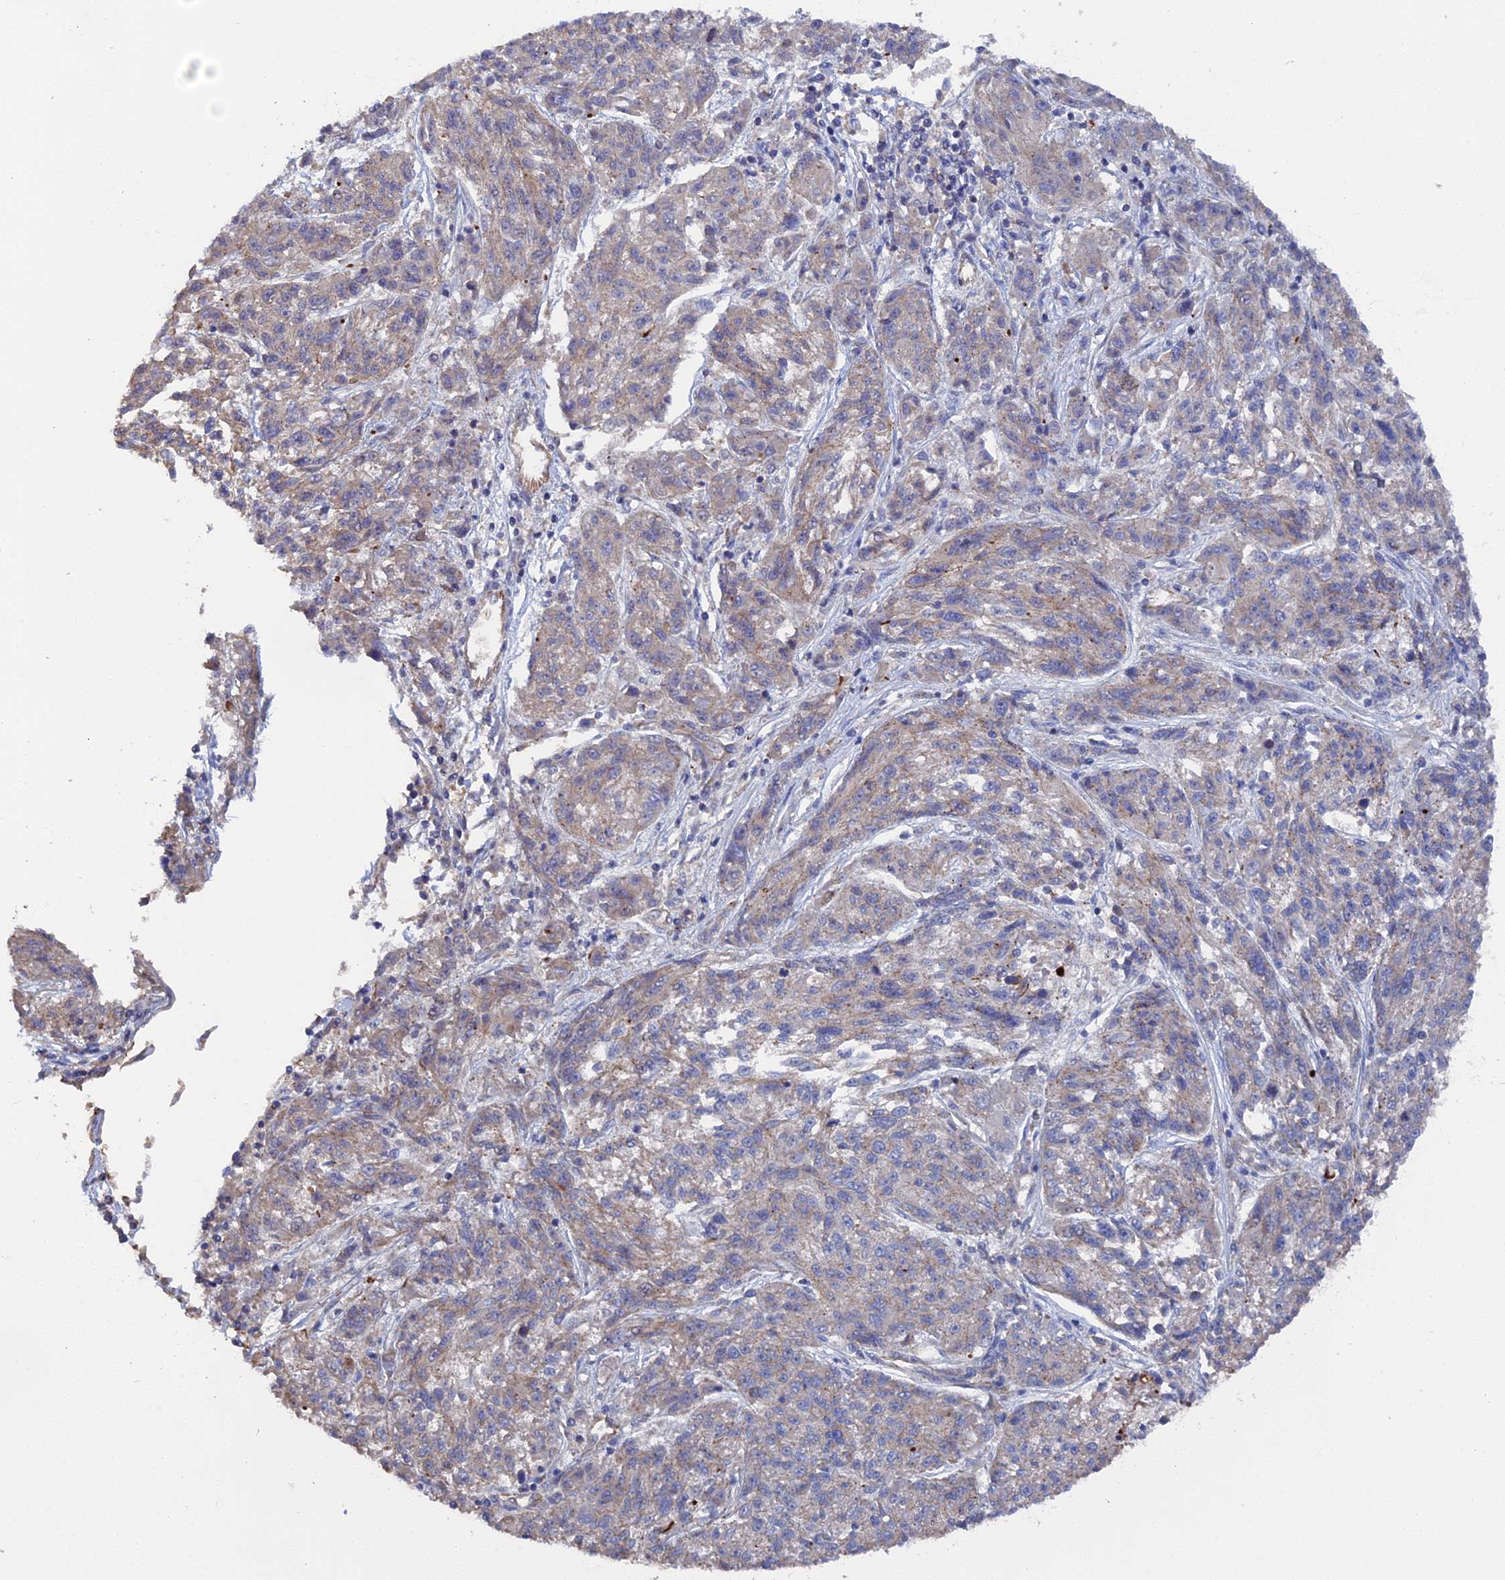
{"staining": {"intensity": "negative", "quantity": "none", "location": "none"}, "tissue": "melanoma", "cell_type": "Tumor cells", "image_type": "cancer", "snomed": [{"axis": "morphology", "description": "Malignant melanoma, NOS"}, {"axis": "topography", "description": "Skin"}], "caption": "IHC histopathology image of human melanoma stained for a protein (brown), which demonstrates no positivity in tumor cells.", "gene": "SMG9", "patient": {"sex": "male", "age": 53}}